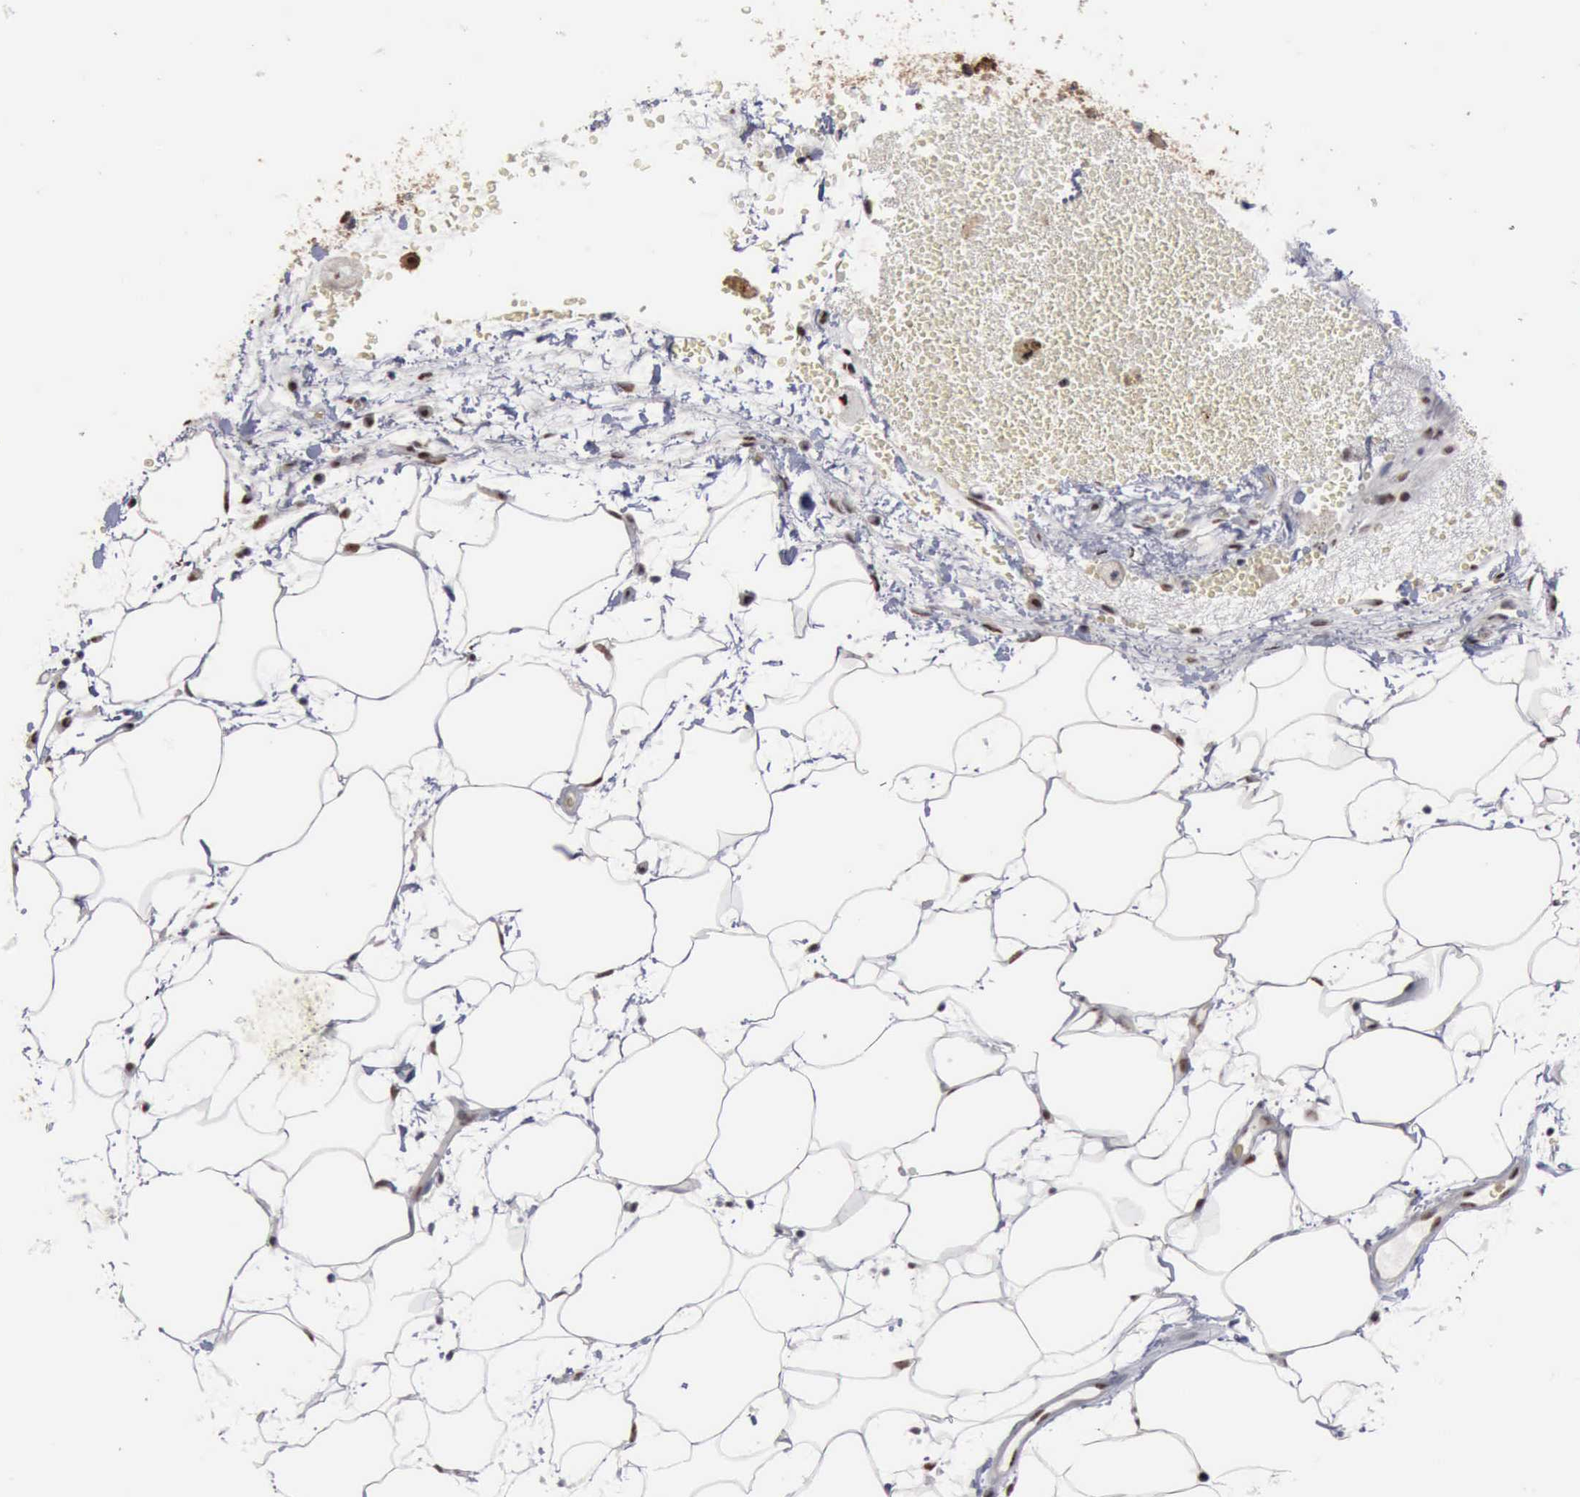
{"staining": {"intensity": "moderate", "quantity": "25%-75%", "location": "nuclear"}, "tissue": "renal cancer", "cell_type": "Tumor cells", "image_type": "cancer", "snomed": [{"axis": "morphology", "description": "Adenocarcinoma, NOS"}, {"axis": "topography", "description": "Kidney"}], "caption": "A high-resolution micrograph shows immunohistochemistry staining of adenocarcinoma (renal), which reveals moderate nuclear expression in about 25%-75% of tumor cells. (DAB (3,3'-diaminobenzidine) IHC, brown staining for protein, blue staining for nuclei).", "gene": "KIAA0586", "patient": {"sex": "female", "age": 56}}